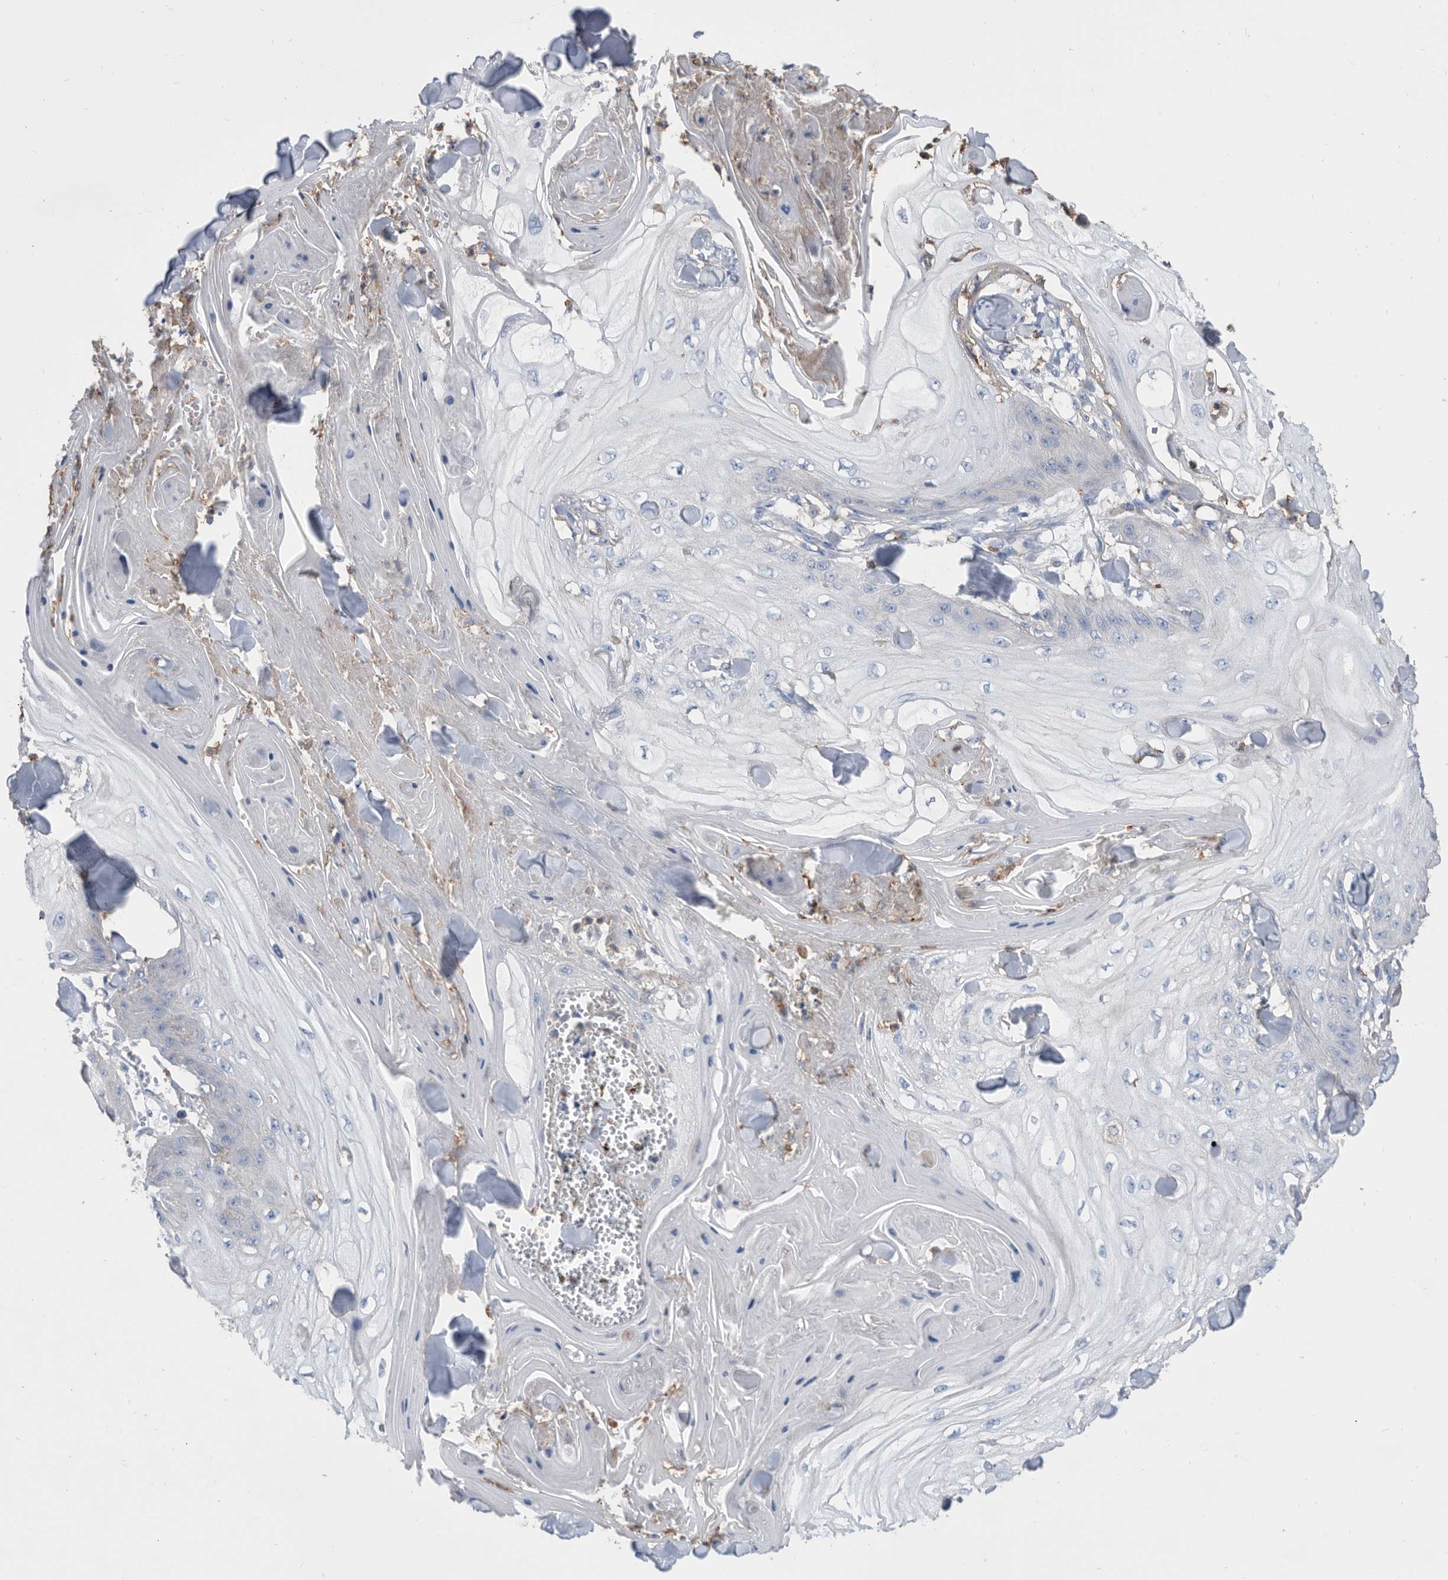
{"staining": {"intensity": "negative", "quantity": "none", "location": "none"}, "tissue": "skin cancer", "cell_type": "Tumor cells", "image_type": "cancer", "snomed": [{"axis": "morphology", "description": "Squamous cell carcinoma, NOS"}, {"axis": "topography", "description": "Skin"}], "caption": "IHC photomicrograph of neoplastic tissue: skin cancer stained with DAB demonstrates no significant protein staining in tumor cells. Brightfield microscopy of immunohistochemistry (IHC) stained with DAB (3,3'-diaminobenzidine) (brown) and hematoxylin (blue), captured at high magnification.", "gene": "MS4A4A", "patient": {"sex": "male", "age": 74}}